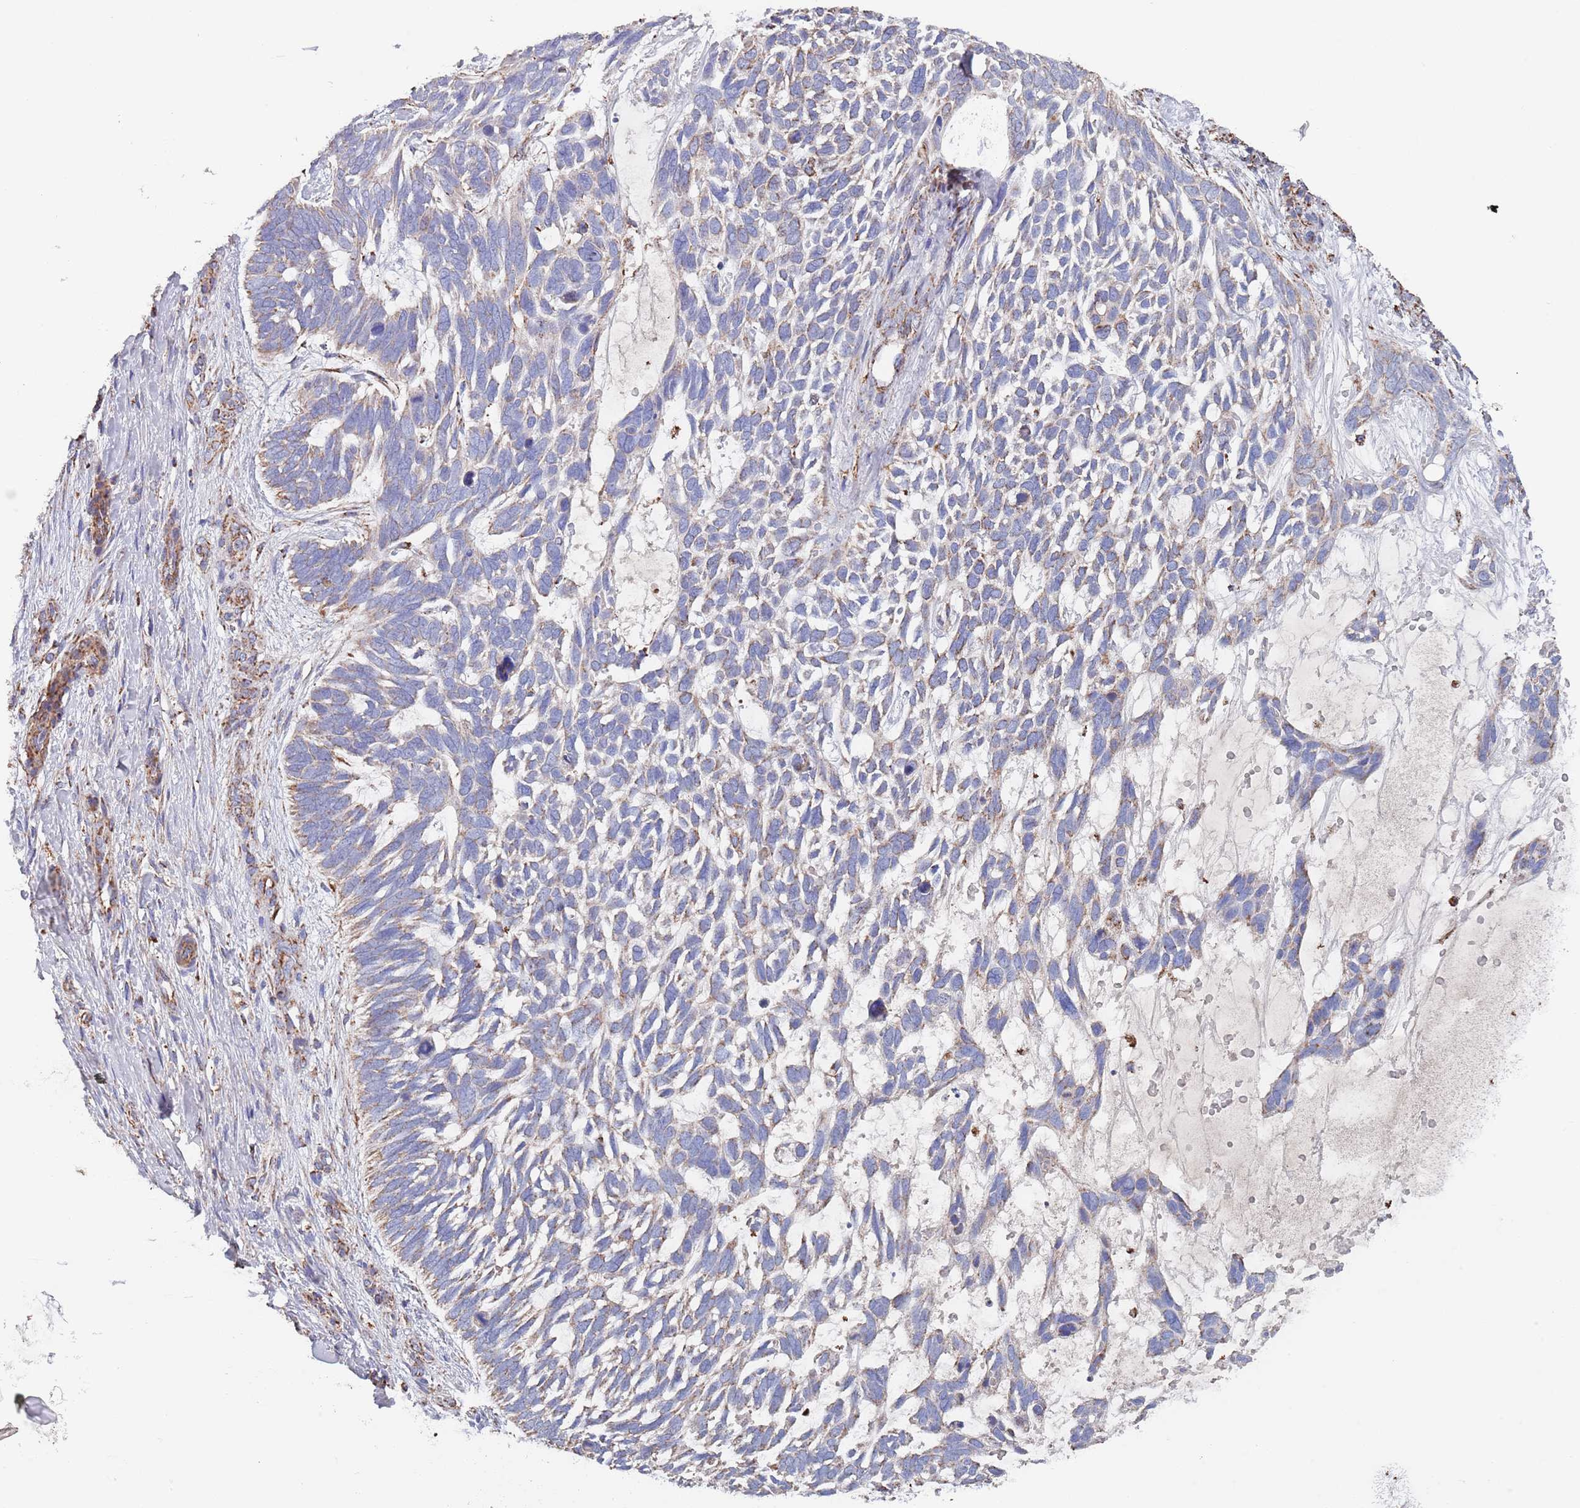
{"staining": {"intensity": "weak", "quantity": ">75%", "location": "cytoplasmic/membranous"}, "tissue": "skin cancer", "cell_type": "Tumor cells", "image_type": "cancer", "snomed": [{"axis": "morphology", "description": "Basal cell carcinoma"}, {"axis": "topography", "description": "Skin"}], "caption": "Basal cell carcinoma (skin) stained for a protein (brown) shows weak cytoplasmic/membranous positive expression in about >75% of tumor cells.", "gene": "PGP", "patient": {"sex": "male", "age": 88}}